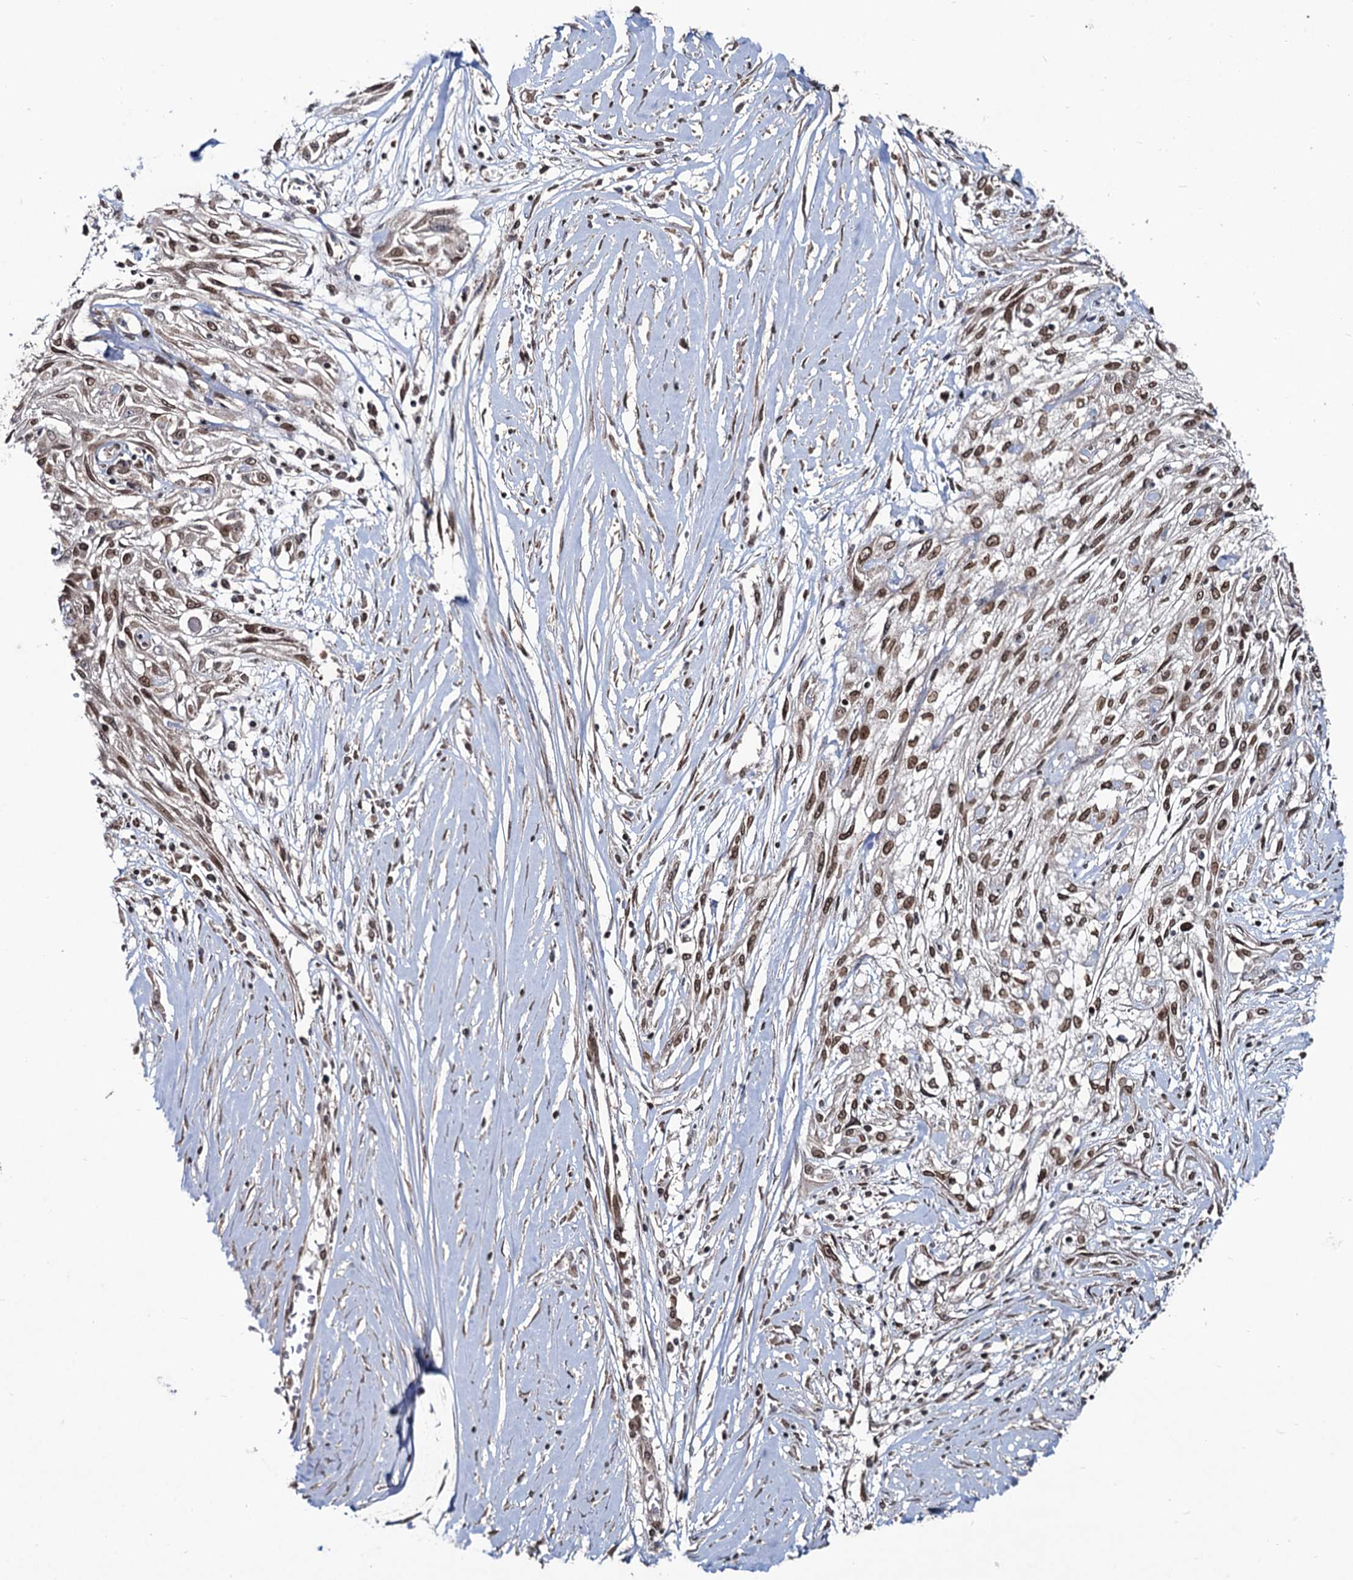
{"staining": {"intensity": "moderate", "quantity": ">75%", "location": "cytoplasmic/membranous,nuclear"}, "tissue": "skin cancer", "cell_type": "Tumor cells", "image_type": "cancer", "snomed": [{"axis": "morphology", "description": "Squamous cell carcinoma, NOS"}, {"axis": "morphology", "description": "Squamous cell carcinoma, metastatic, NOS"}, {"axis": "topography", "description": "Skin"}, {"axis": "topography", "description": "Lymph node"}], "caption": "Protein expression analysis of human skin cancer reveals moderate cytoplasmic/membranous and nuclear positivity in about >75% of tumor cells. The staining is performed using DAB (3,3'-diaminobenzidine) brown chromogen to label protein expression. The nuclei are counter-stained blue using hematoxylin.", "gene": "RNF6", "patient": {"sex": "male", "age": 75}}